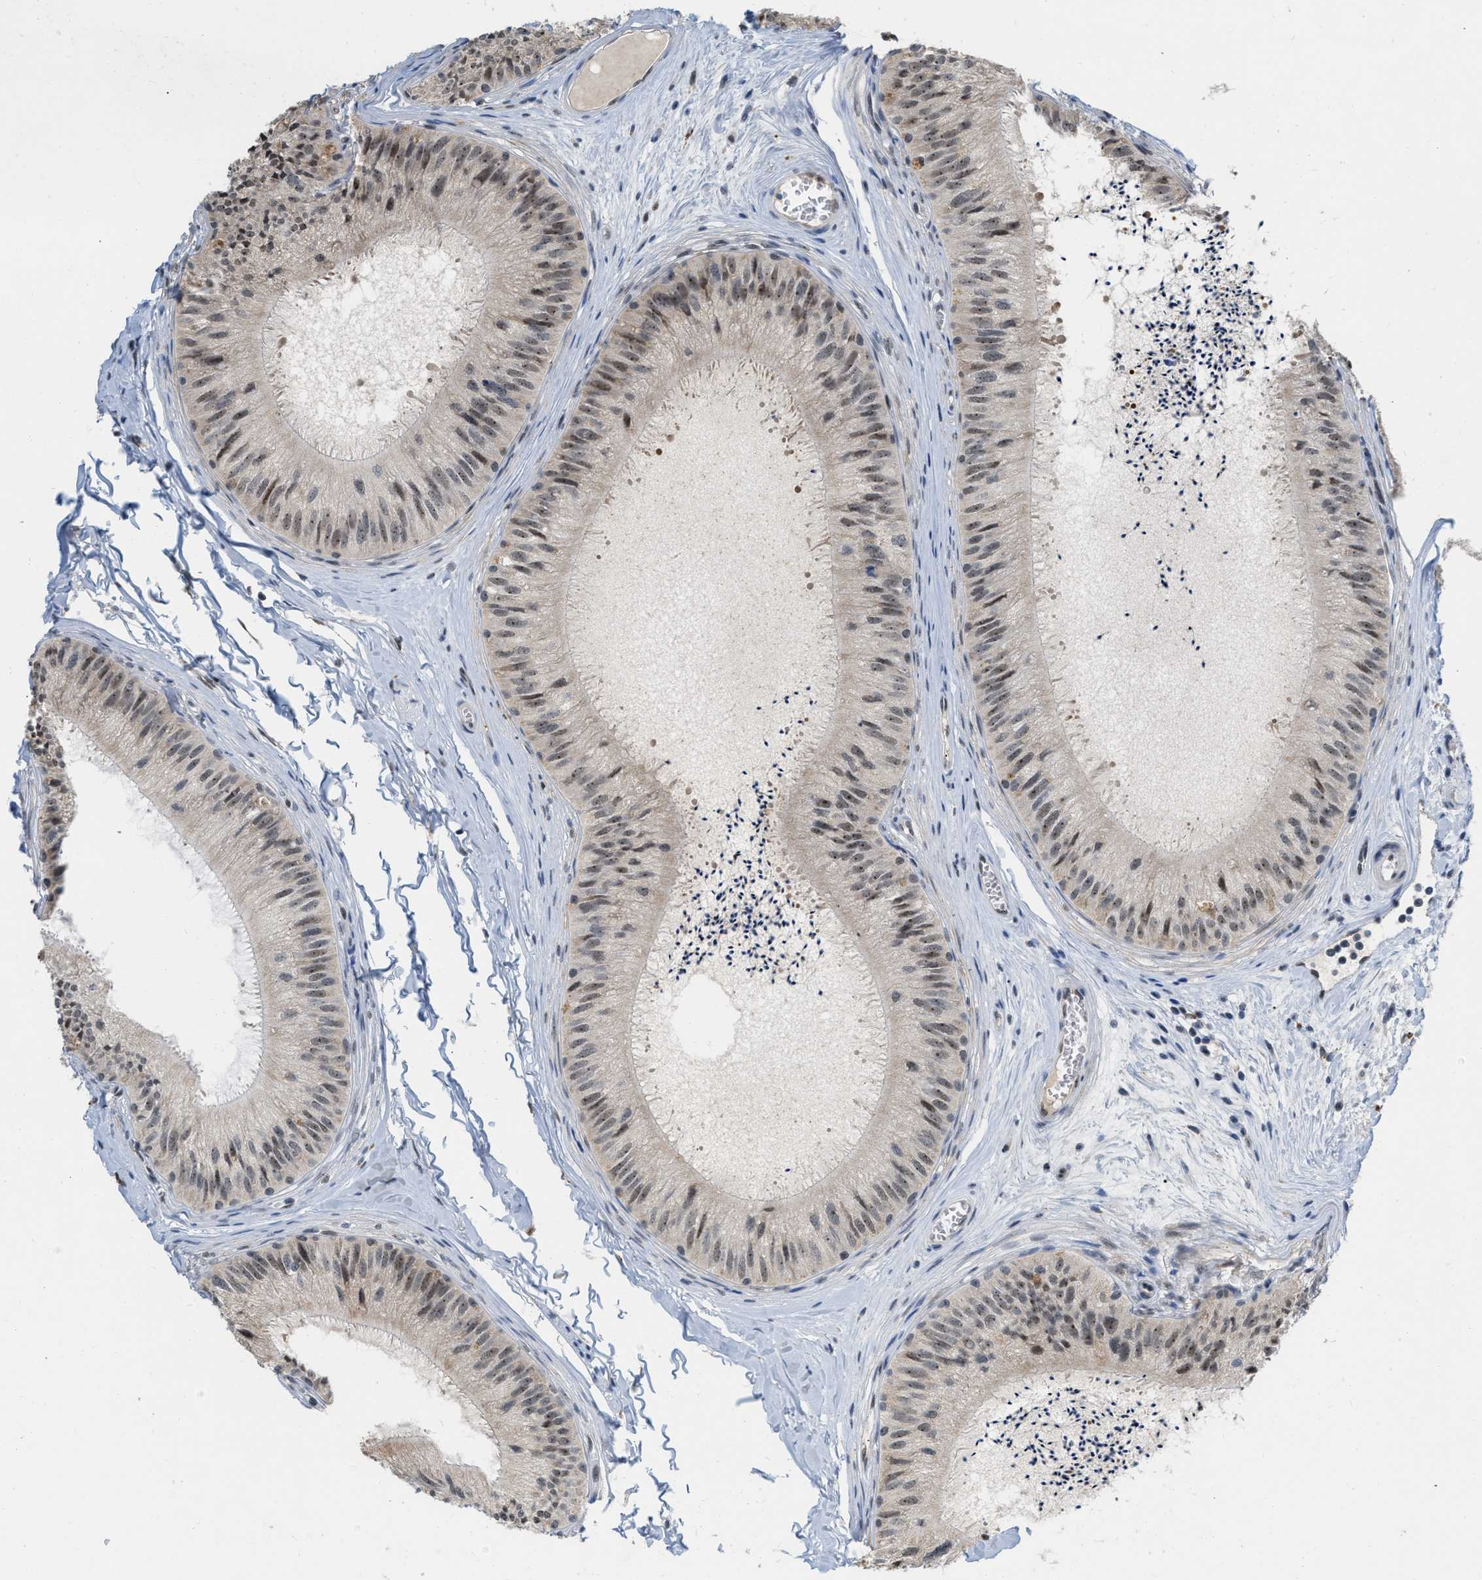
{"staining": {"intensity": "moderate", "quantity": ">75%", "location": "nuclear"}, "tissue": "epididymis", "cell_type": "Glandular cells", "image_type": "normal", "snomed": [{"axis": "morphology", "description": "Normal tissue, NOS"}, {"axis": "topography", "description": "Epididymis"}], "caption": "Protein staining by immunohistochemistry (IHC) demonstrates moderate nuclear expression in approximately >75% of glandular cells in benign epididymis.", "gene": "ELAC2", "patient": {"sex": "male", "age": 31}}